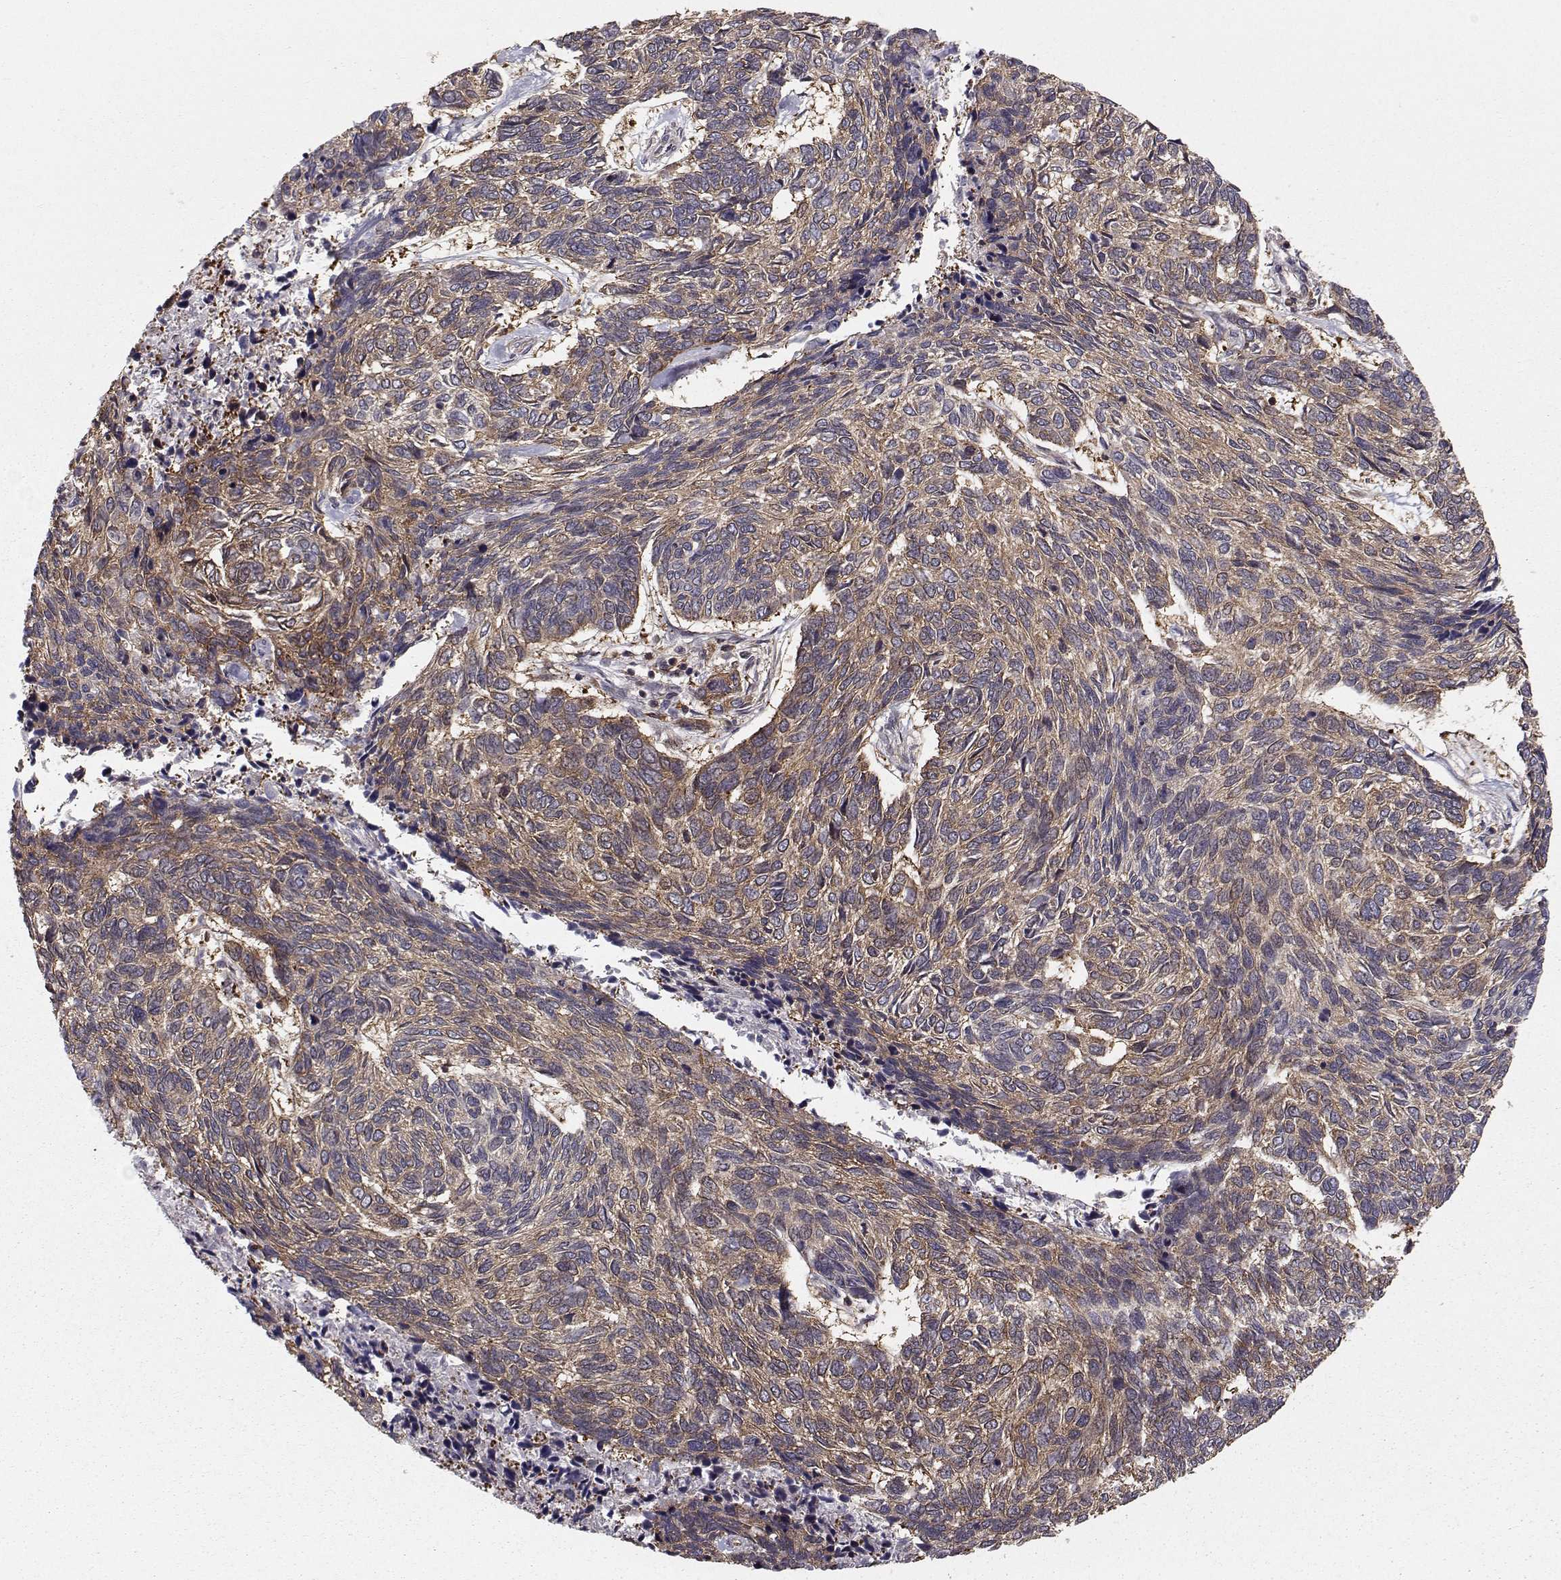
{"staining": {"intensity": "strong", "quantity": "25%-75%", "location": "cytoplasmic/membranous"}, "tissue": "skin cancer", "cell_type": "Tumor cells", "image_type": "cancer", "snomed": [{"axis": "morphology", "description": "Basal cell carcinoma"}, {"axis": "topography", "description": "Skin"}], "caption": "Brown immunohistochemical staining in skin basal cell carcinoma demonstrates strong cytoplasmic/membranous staining in about 25%-75% of tumor cells.", "gene": "HSP90AB1", "patient": {"sex": "female", "age": 65}}